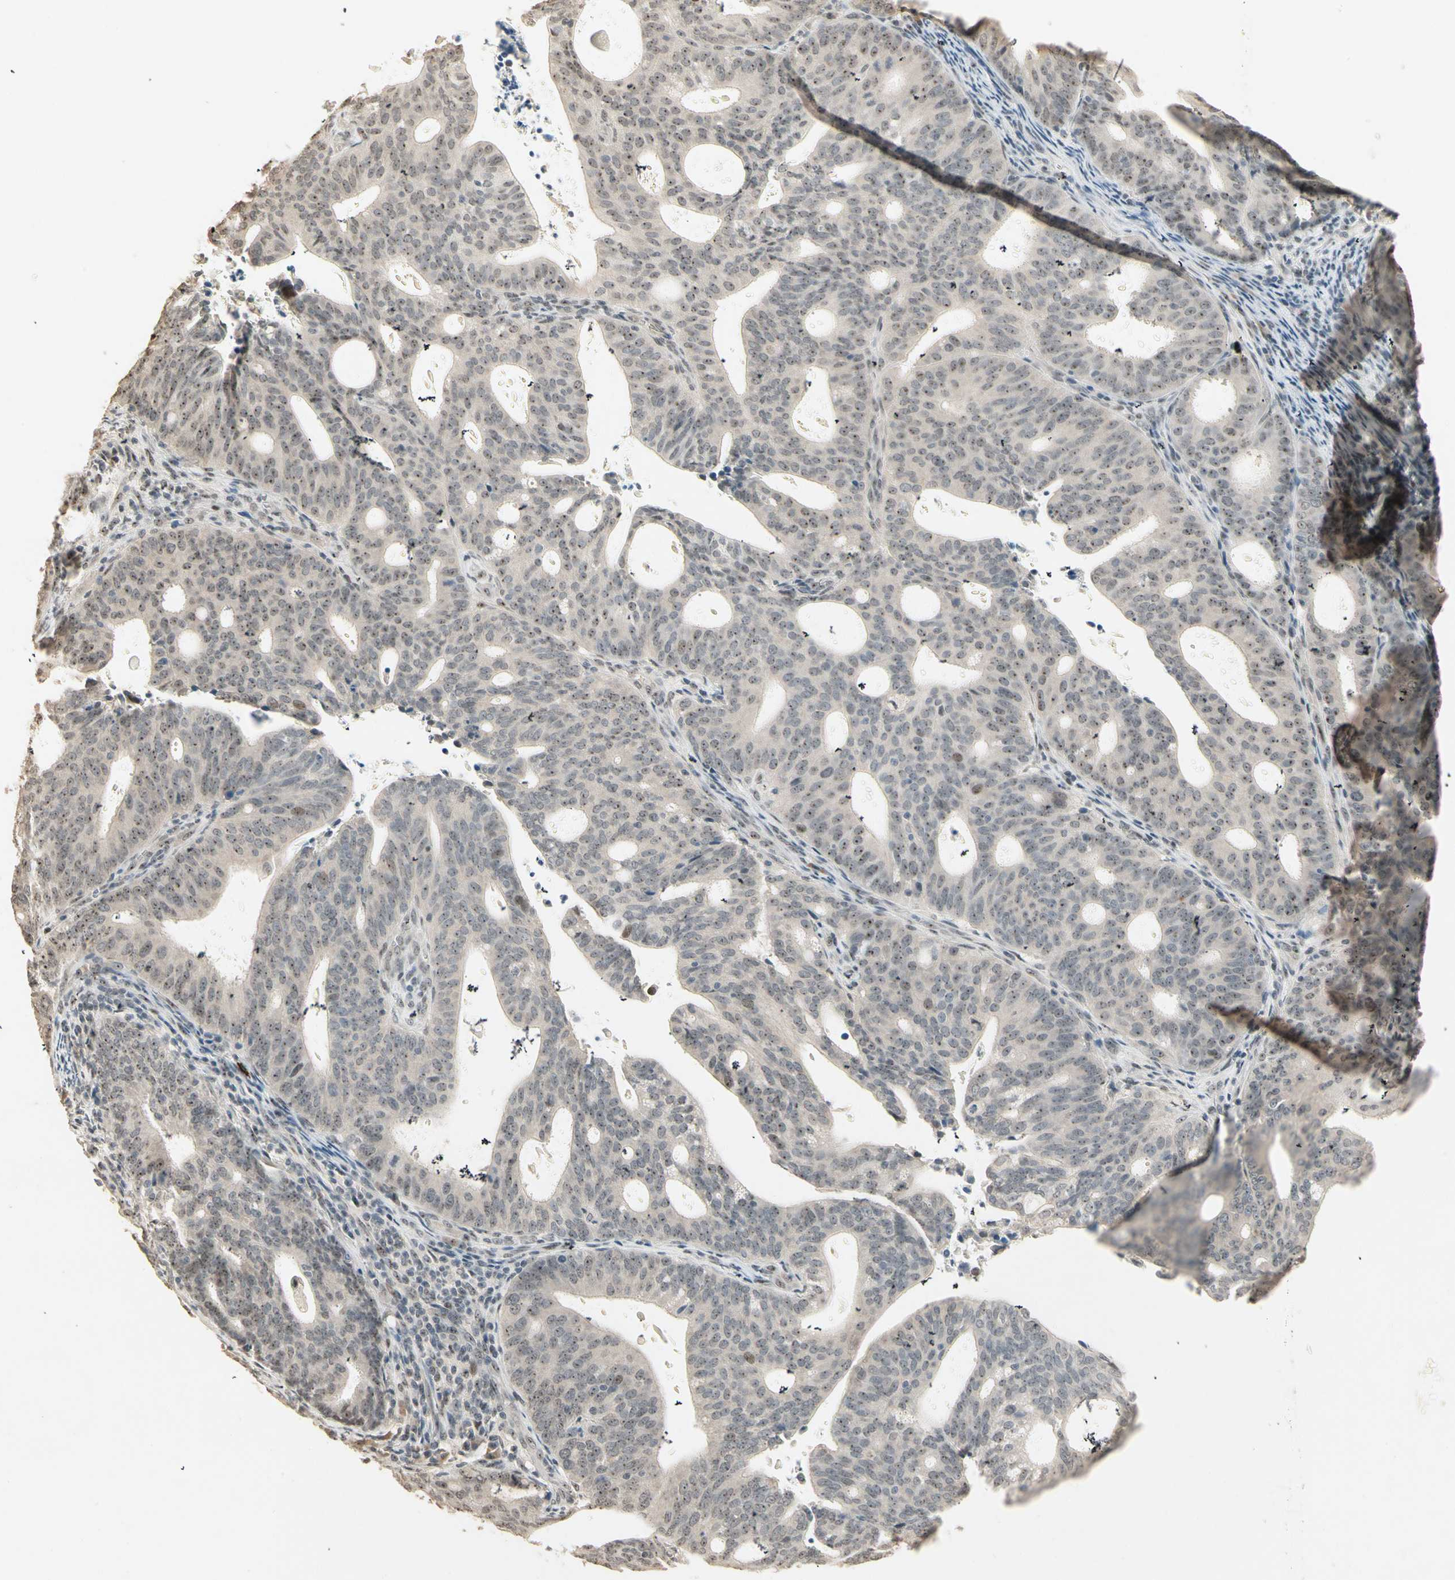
{"staining": {"intensity": "moderate", "quantity": ">75%", "location": "nuclear"}, "tissue": "endometrial cancer", "cell_type": "Tumor cells", "image_type": "cancer", "snomed": [{"axis": "morphology", "description": "Adenocarcinoma, NOS"}, {"axis": "topography", "description": "Uterus"}], "caption": "Human endometrial cancer stained with a brown dye shows moderate nuclear positive expression in approximately >75% of tumor cells.", "gene": "ETV4", "patient": {"sex": "female", "age": 83}}